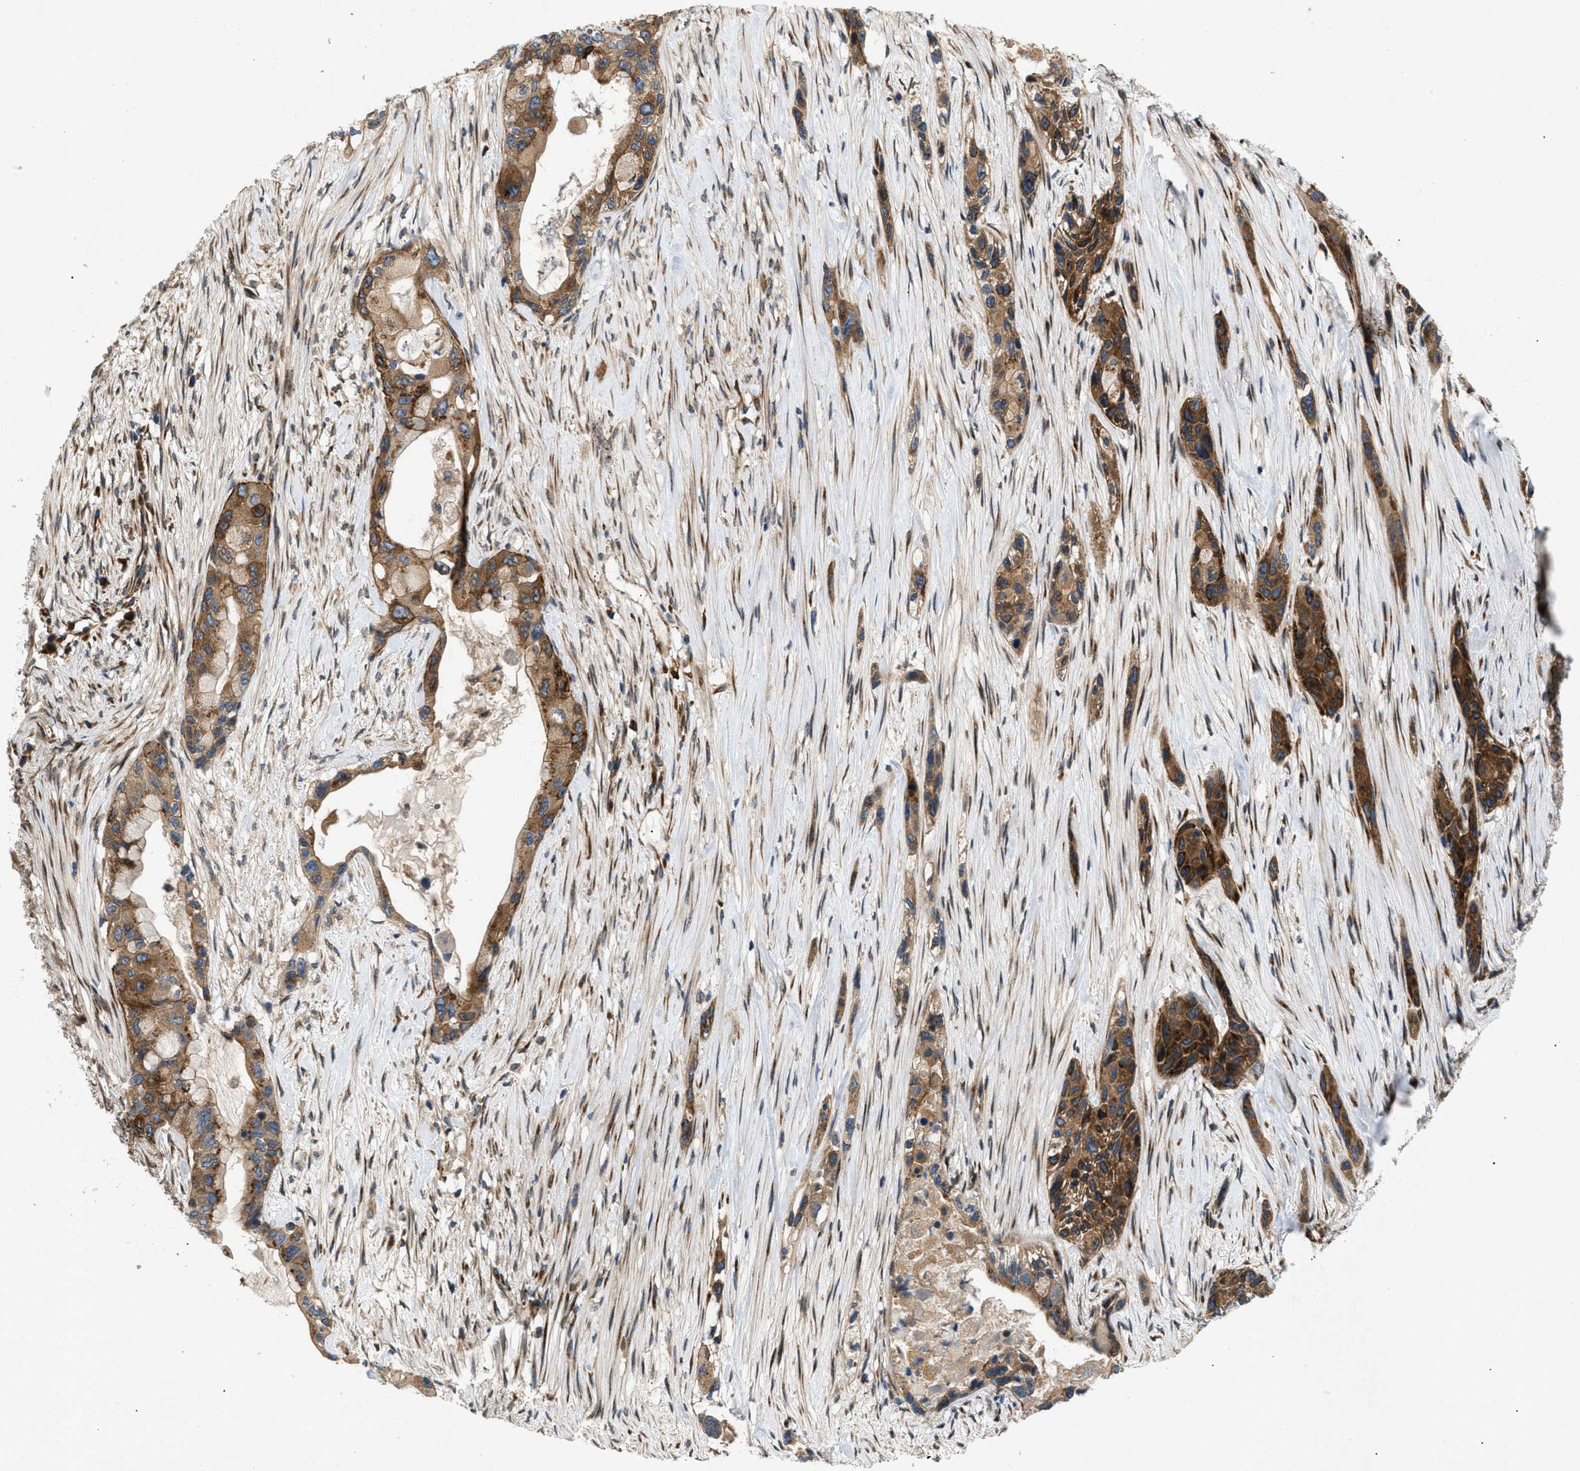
{"staining": {"intensity": "strong", "quantity": ">75%", "location": "cytoplasmic/membranous"}, "tissue": "pancreatic cancer", "cell_type": "Tumor cells", "image_type": "cancer", "snomed": [{"axis": "morphology", "description": "Adenocarcinoma, NOS"}, {"axis": "topography", "description": "Pancreas"}], "caption": "Protein expression analysis of human adenocarcinoma (pancreatic) reveals strong cytoplasmic/membranous expression in approximately >75% of tumor cells.", "gene": "LYSMD3", "patient": {"sex": "male", "age": 53}}